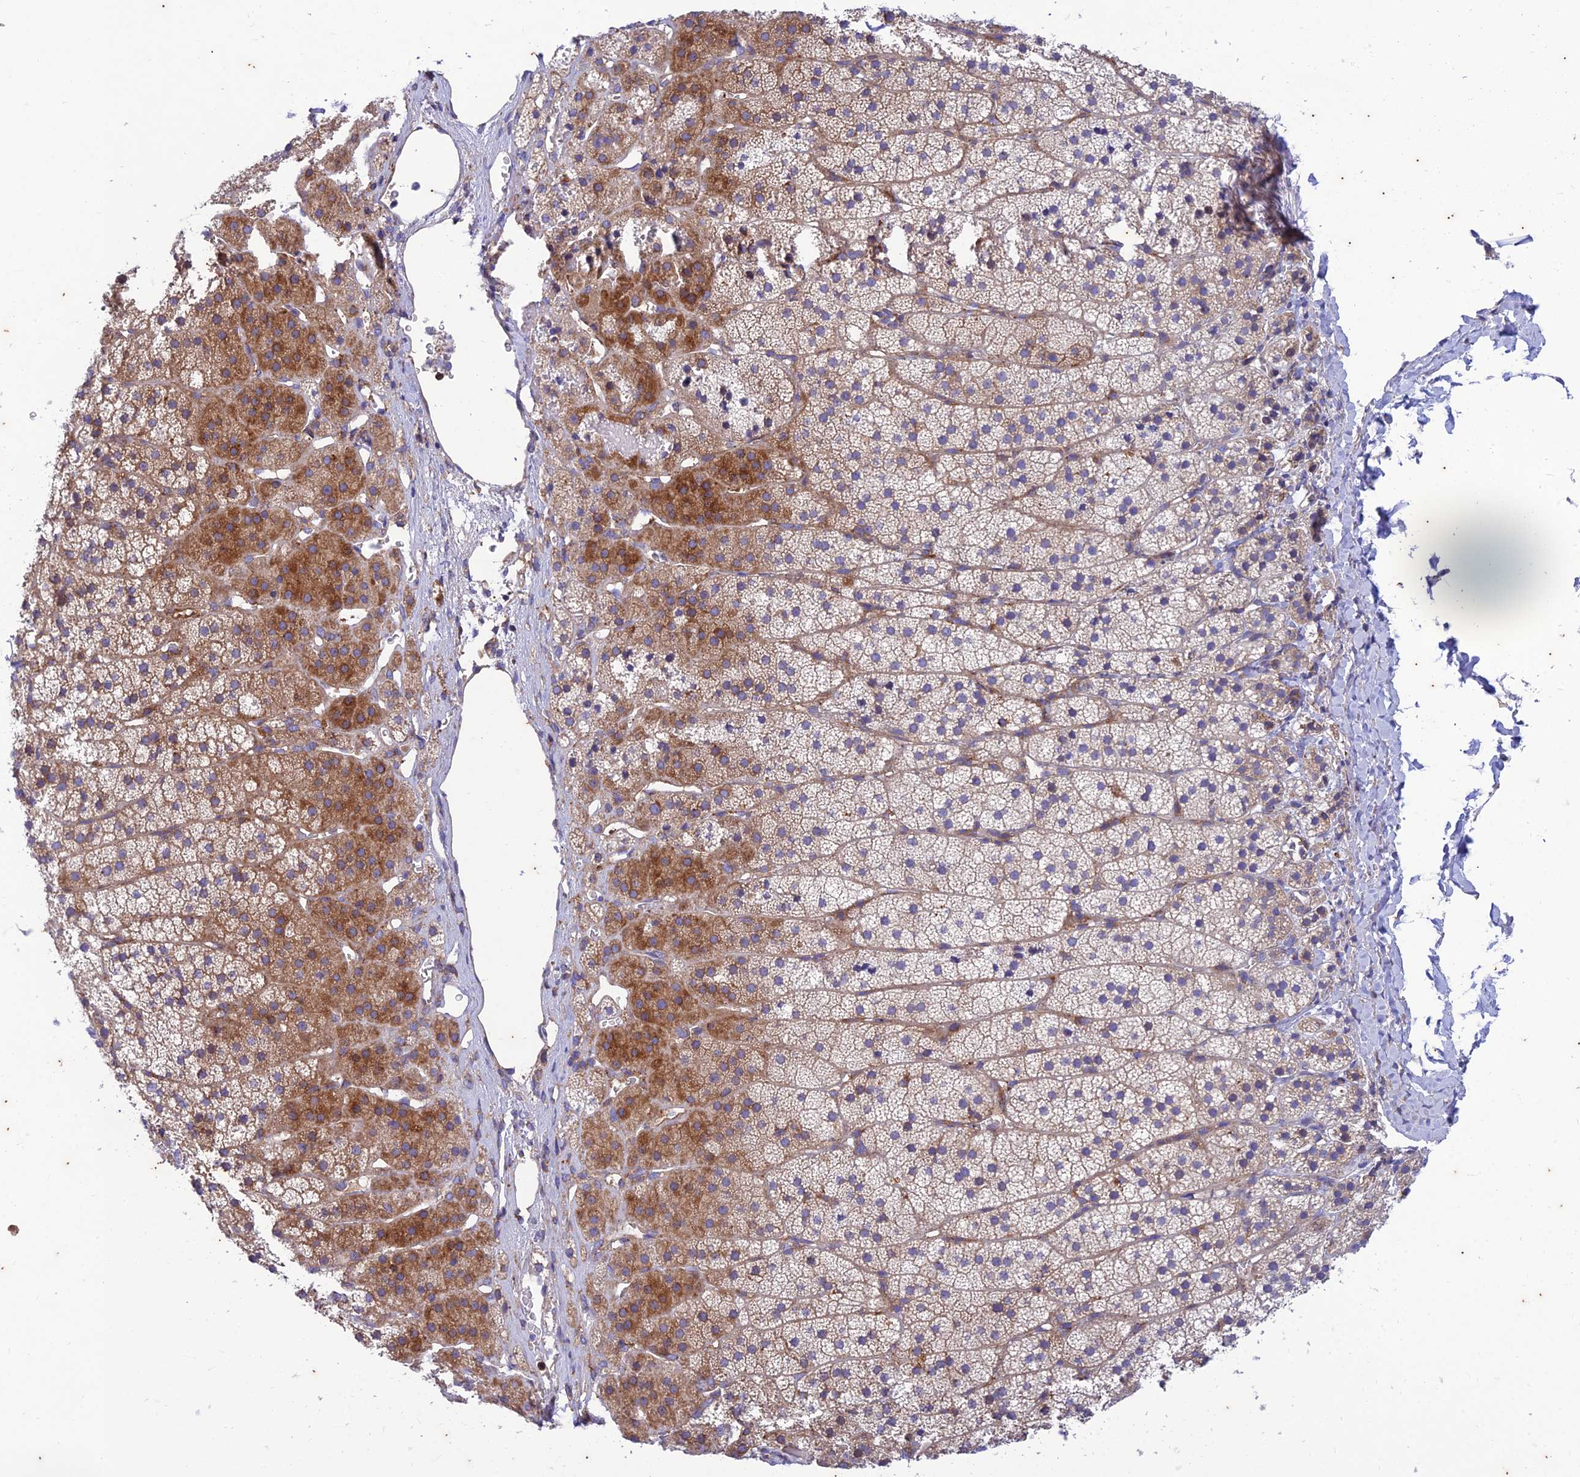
{"staining": {"intensity": "moderate", "quantity": "25%-75%", "location": "cytoplasmic/membranous"}, "tissue": "adrenal gland", "cell_type": "Glandular cells", "image_type": "normal", "snomed": [{"axis": "morphology", "description": "Normal tissue, NOS"}, {"axis": "topography", "description": "Adrenal gland"}], "caption": "IHC of normal human adrenal gland demonstrates medium levels of moderate cytoplasmic/membranous staining in about 25%-75% of glandular cells.", "gene": "PIMREG", "patient": {"sex": "female", "age": 44}}